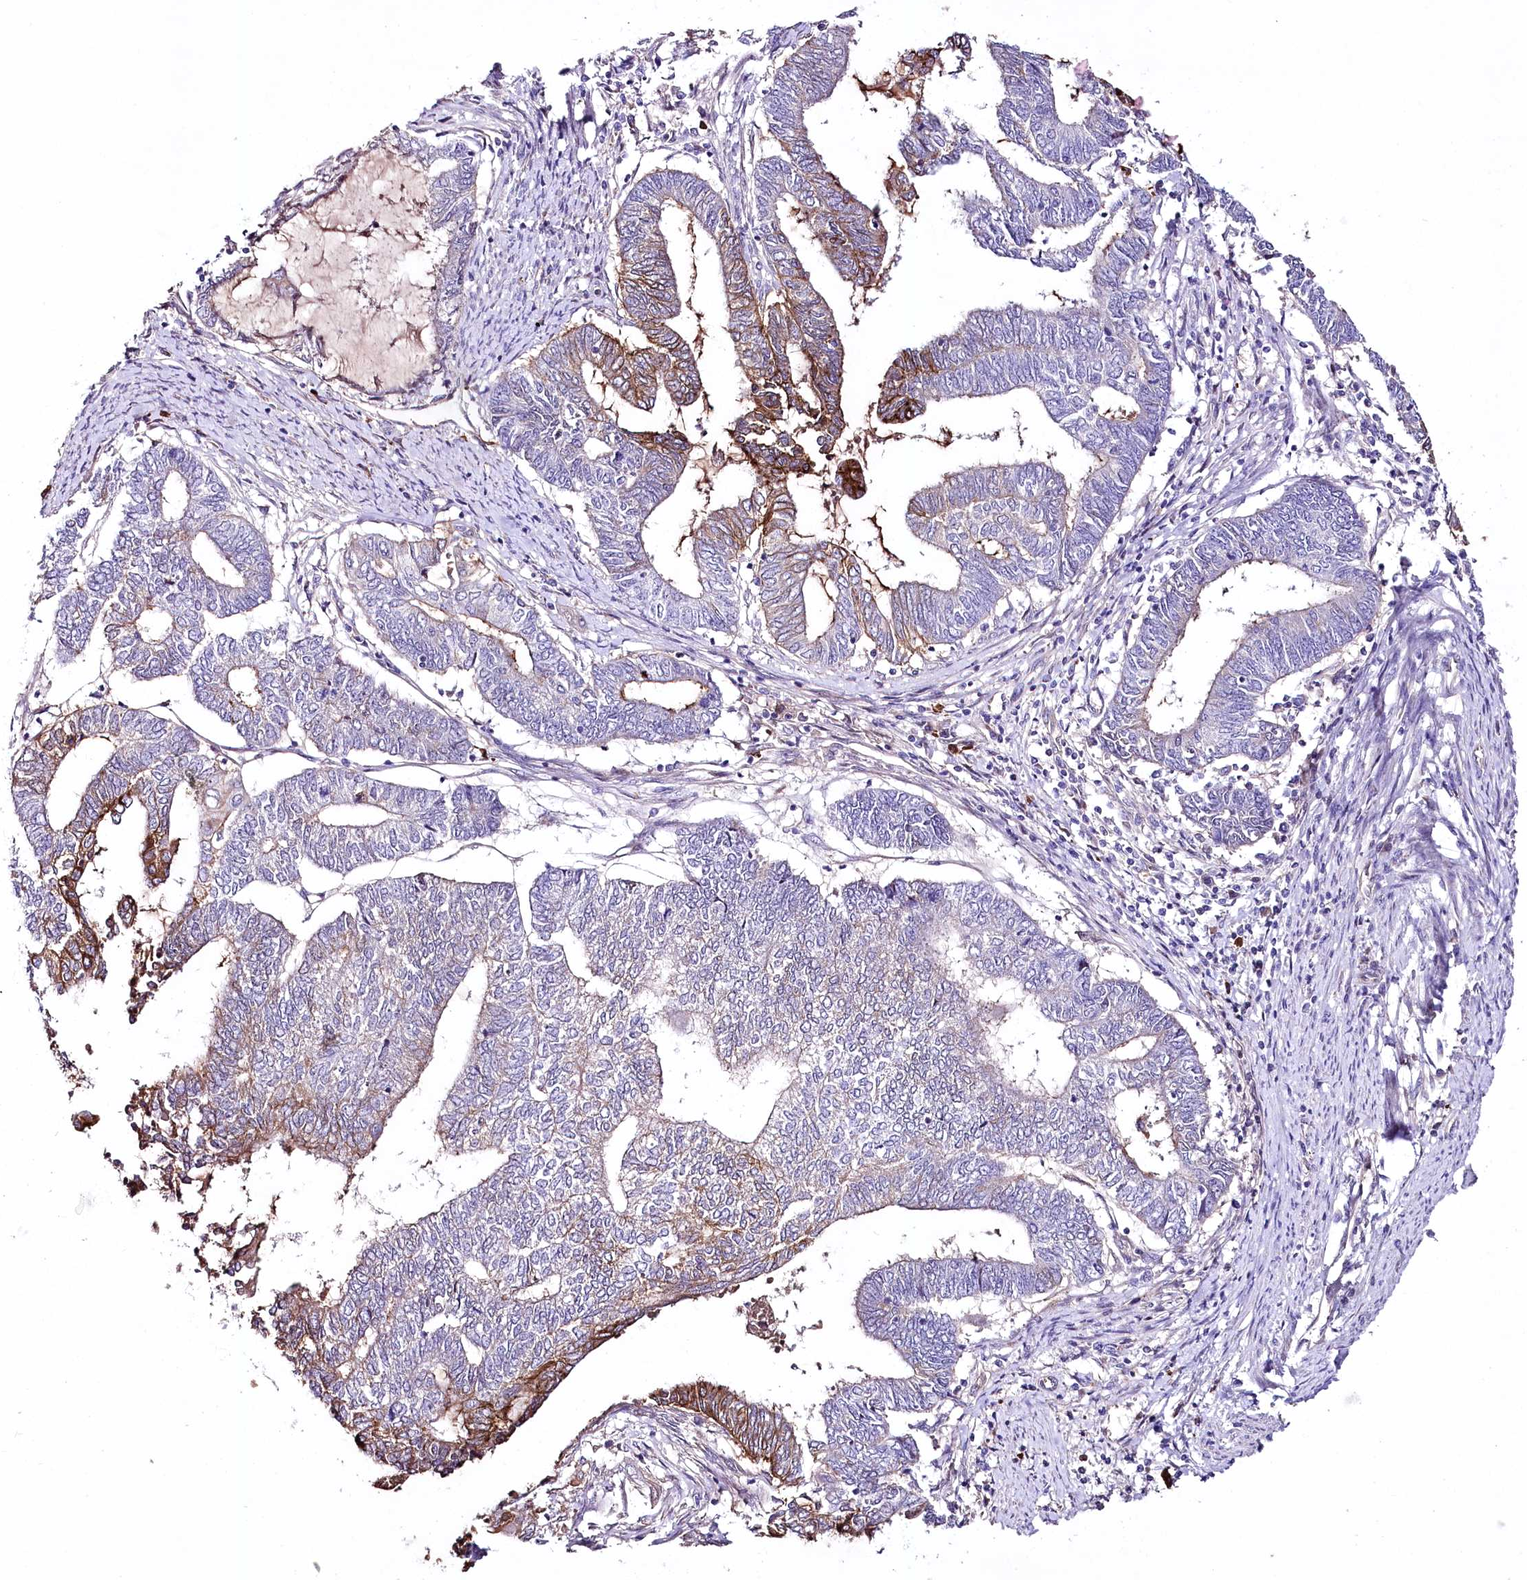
{"staining": {"intensity": "moderate", "quantity": "25%-75%", "location": "cytoplasmic/membranous"}, "tissue": "endometrial cancer", "cell_type": "Tumor cells", "image_type": "cancer", "snomed": [{"axis": "morphology", "description": "Adenocarcinoma, NOS"}, {"axis": "topography", "description": "Uterus"}, {"axis": "topography", "description": "Endometrium"}], "caption": "Protein staining shows moderate cytoplasmic/membranous positivity in about 25%-75% of tumor cells in endometrial adenocarcinoma. The staining was performed using DAB (3,3'-diaminobenzidine), with brown indicating positive protein expression. Nuclei are stained blue with hematoxylin.", "gene": "CEP164", "patient": {"sex": "female", "age": 70}}